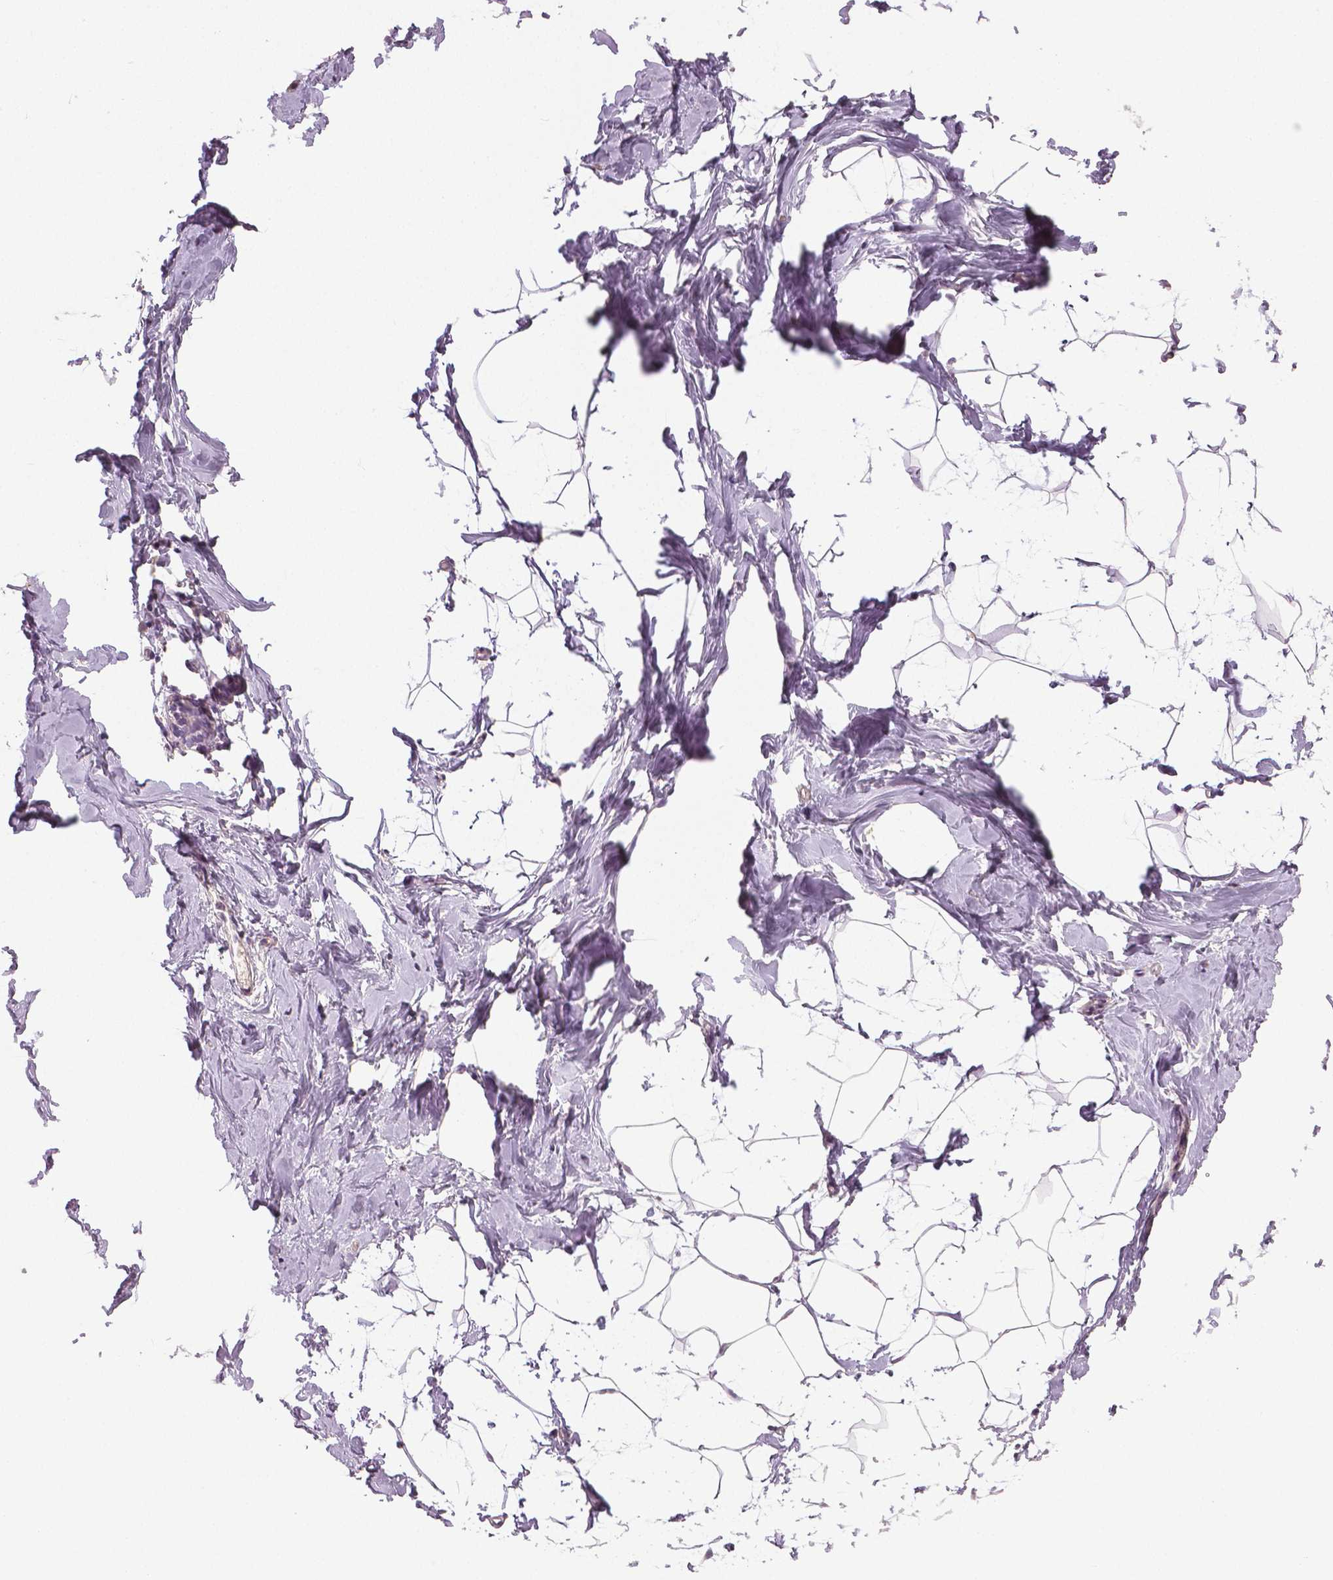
{"staining": {"intensity": "negative", "quantity": "none", "location": "none"}, "tissue": "breast", "cell_type": "Adipocytes", "image_type": "normal", "snomed": [{"axis": "morphology", "description": "Normal tissue, NOS"}, {"axis": "topography", "description": "Breast"}], "caption": "Immunohistochemistry (IHC) of unremarkable breast displays no staining in adipocytes.", "gene": "NECAB1", "patient": {"sex": "female", "age": 32}}